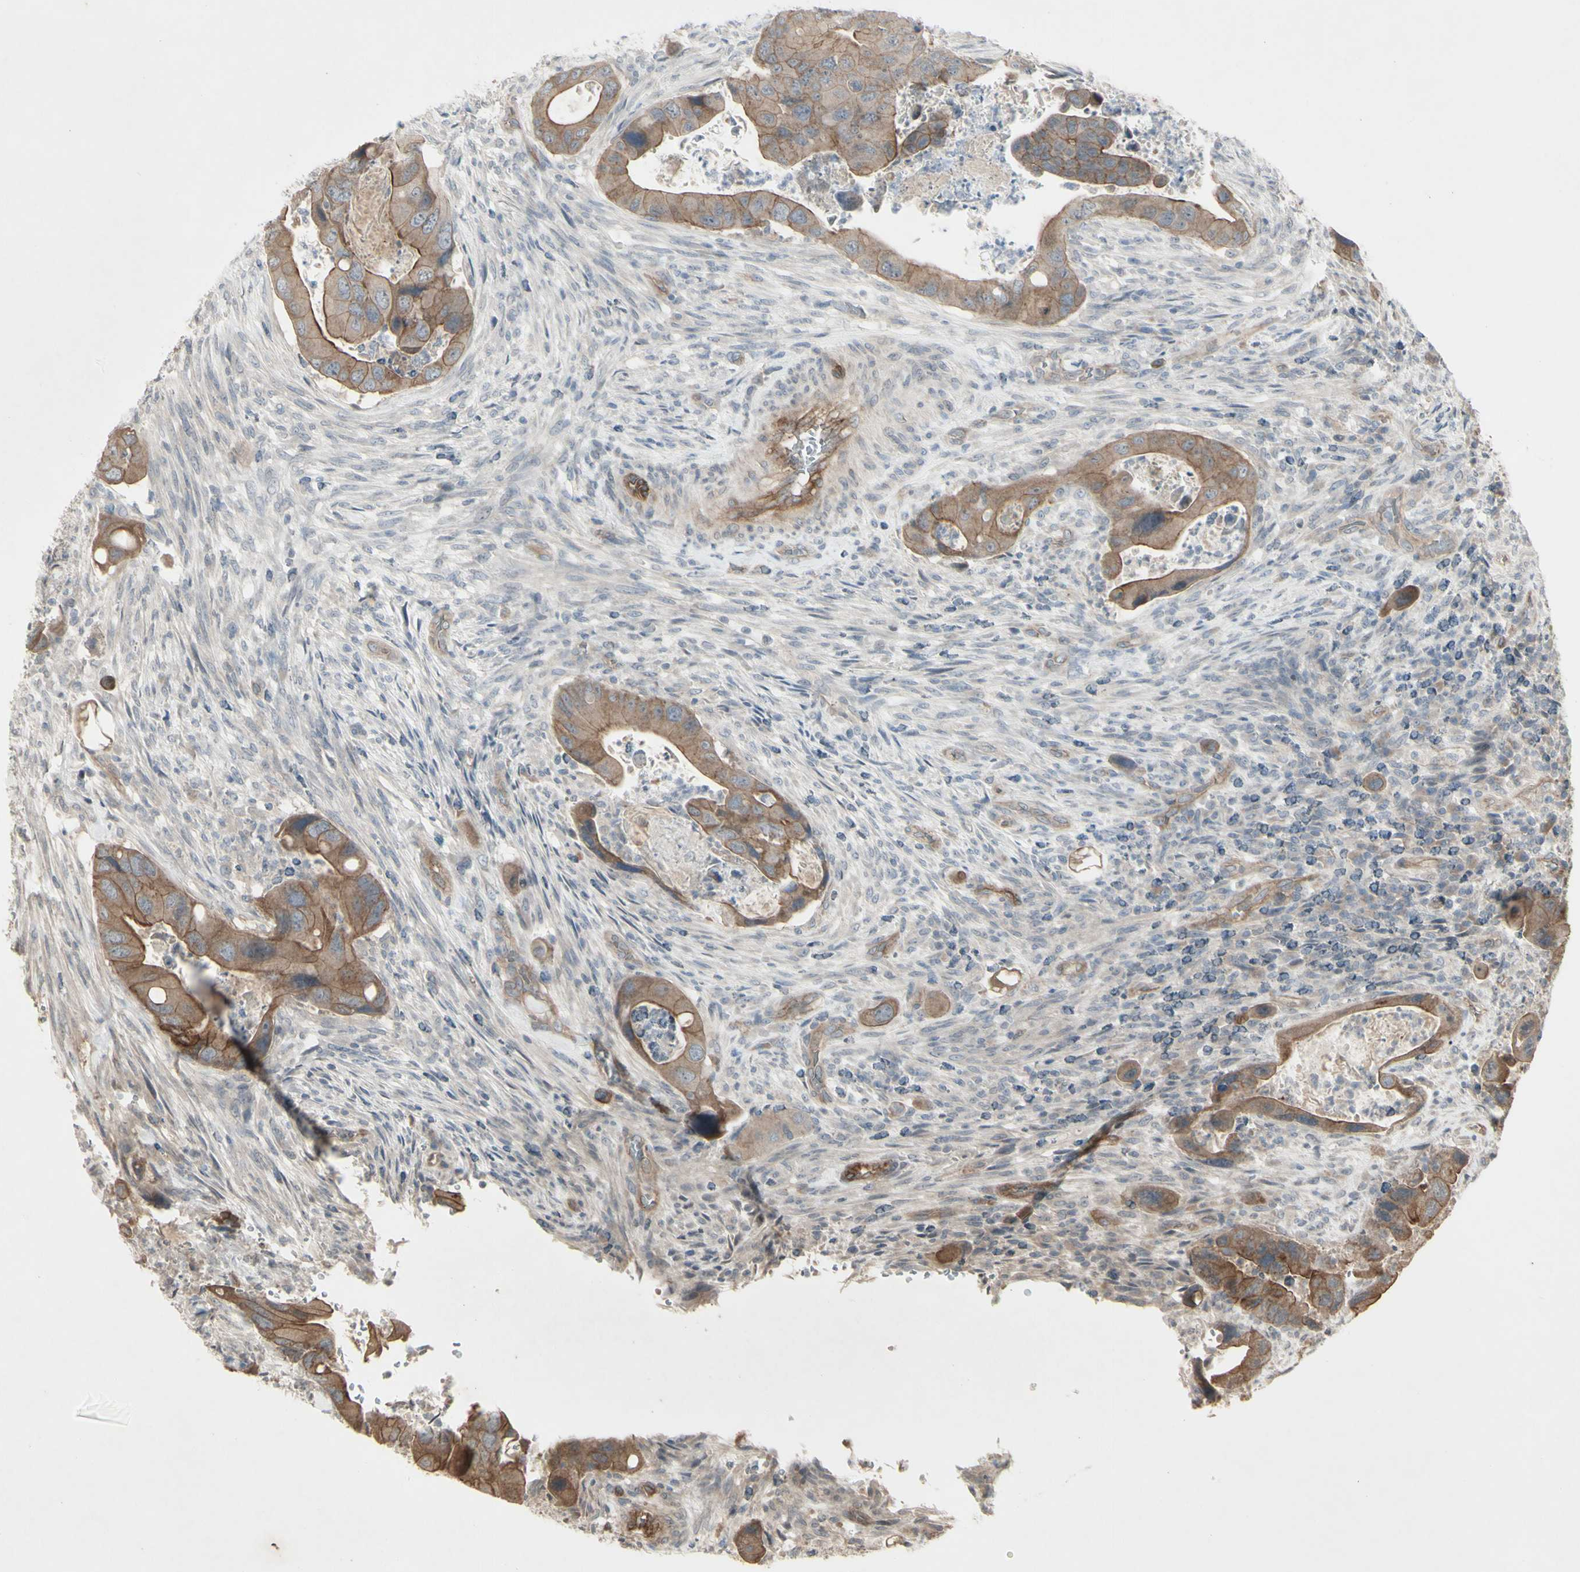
{"staining": {"intensity": "moderate", "quantity": ">75%", "location": "cytoplasmic/membranous"}, "tissue": "colorectal cancer", "cell_type": "Tumor cells", "image_type": "cancer", "snomed": [{"axis": "morphology", "description": "Adenocarcinoma, NOS"}, {"axis": "topography", "description": "Rectum"}], "caption": "IHC histopathology image of colorectal cancer (adenocarcinoma) stained for a protein (brown), which displays medium levels of moderate cytoplasmic/membranous positivity in approximately >75% of tumor cells.", "gene": "JAG1", "patient": {"sex": "female", "age": 57}}